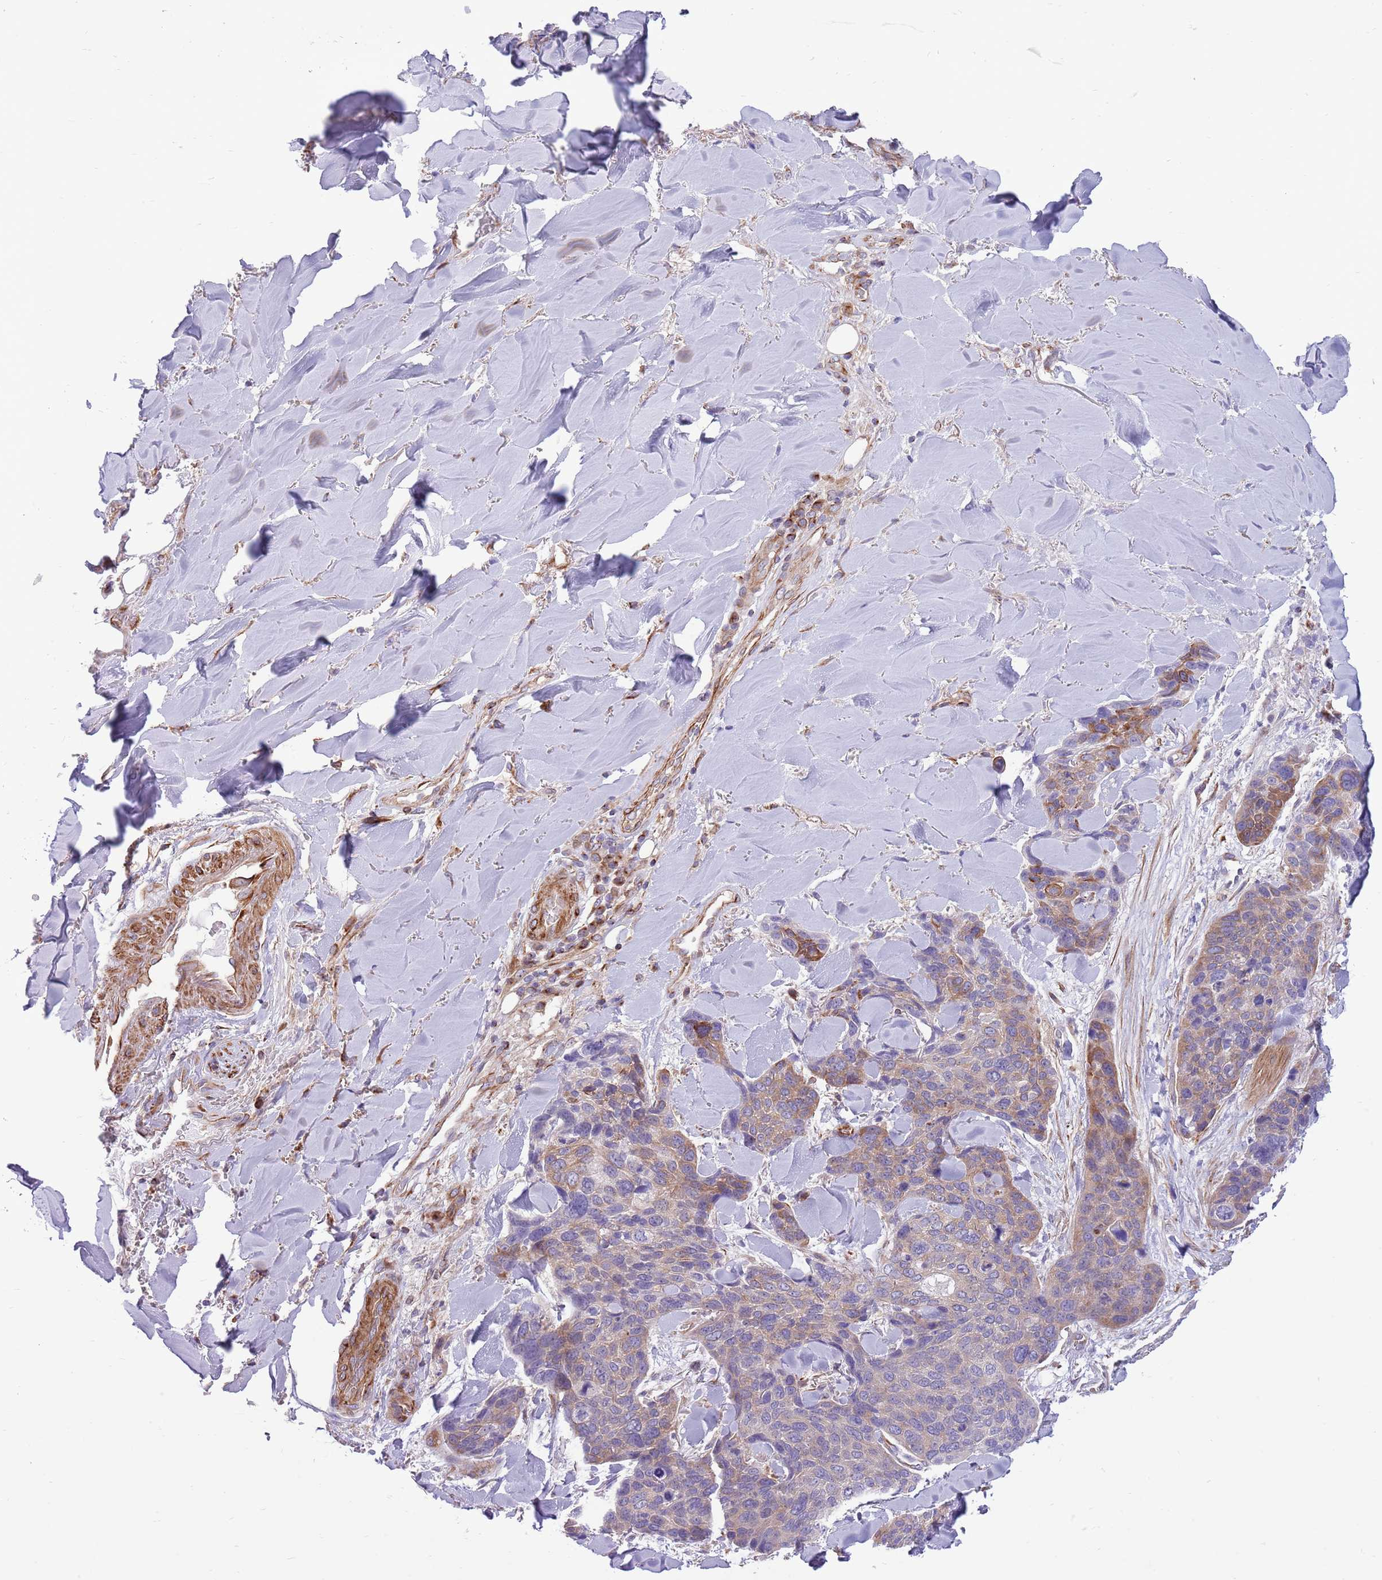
{"staining": {"intensity": "moderate", "quantity": "<25%", "location": "cytoplasmic/membranous"}, "tissue": "skin cancer", "cell_type": "Tumor cells", "image_type": "cancer", "snomed": [{"axis": "morphology", "description": "Basal cell carcinoma"}, {"axis": "topography", "description": "Skin"}], "caption": "The immunohistochemical stain labels moderate cytoplasmic/membranous staining in tumor cells of skin cancer (basal cell carcinoma) tissue. The staining was performed using DAB to visualize the protein expression in brown, while the nuclei were stained in blue with hematoxylin (Magnification: 20x).", "gene": "ZC4H2", "patient": {"sex": "female", "age": 74}}